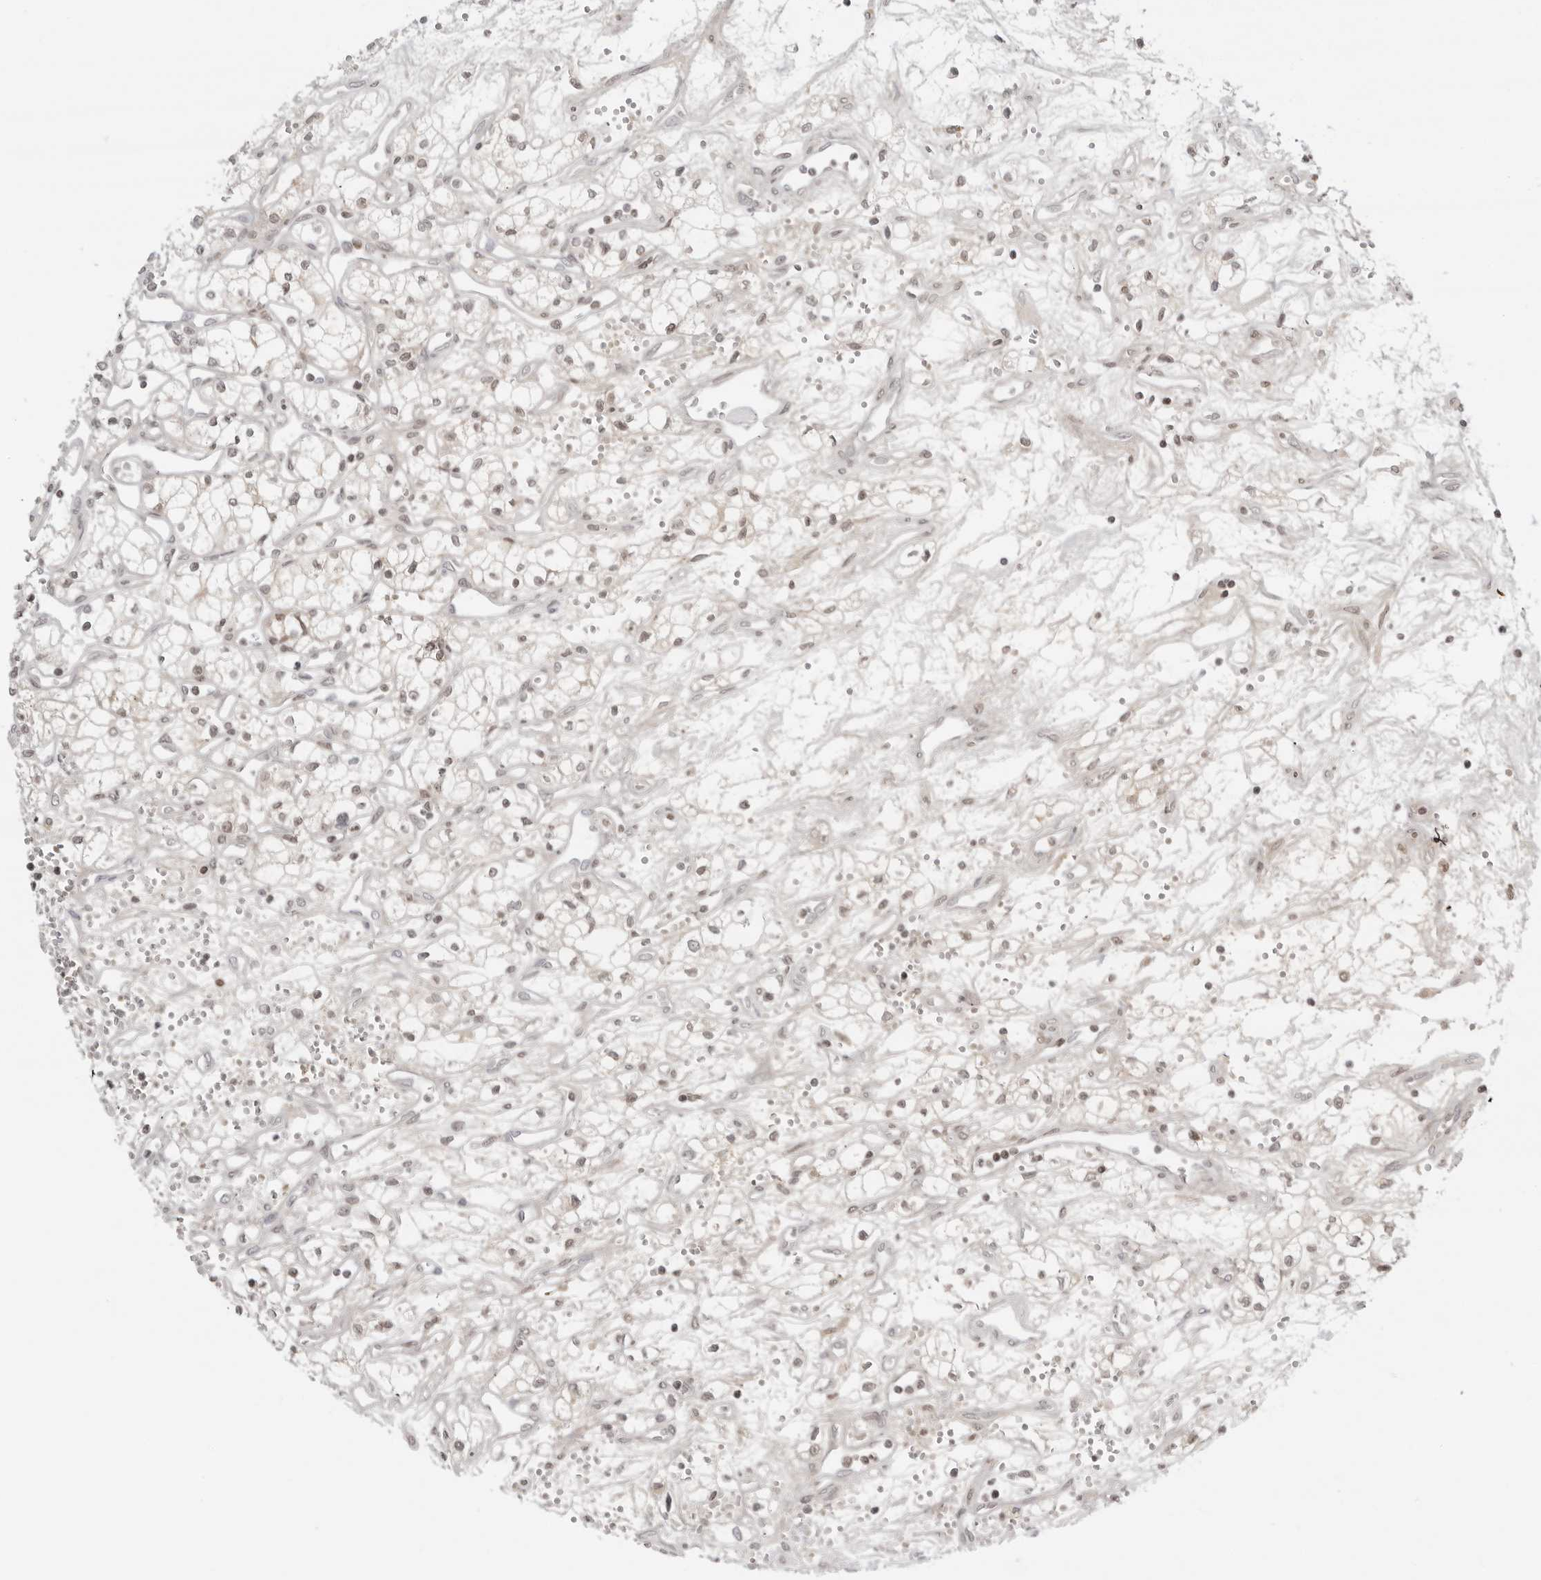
{"staining": {"intensity": "negative", "quantity": "none", "location": "none"}, "tissue": "renal cancer", "cell_type": "Tumor cells", "image_type": "cancer", "snomed": [{"axis": "morphology", "description": "Adenocarcinoma, NOS"}, {"axis": "topography", "description": "Kidney"}], "caption": "Immunohistochemical staining of human renal cancer (adenocarcinoma) displays no significant positivity in tumor cells.", "gene": "SERPINF2", "patient": {"sex": "male", "age": 59}}